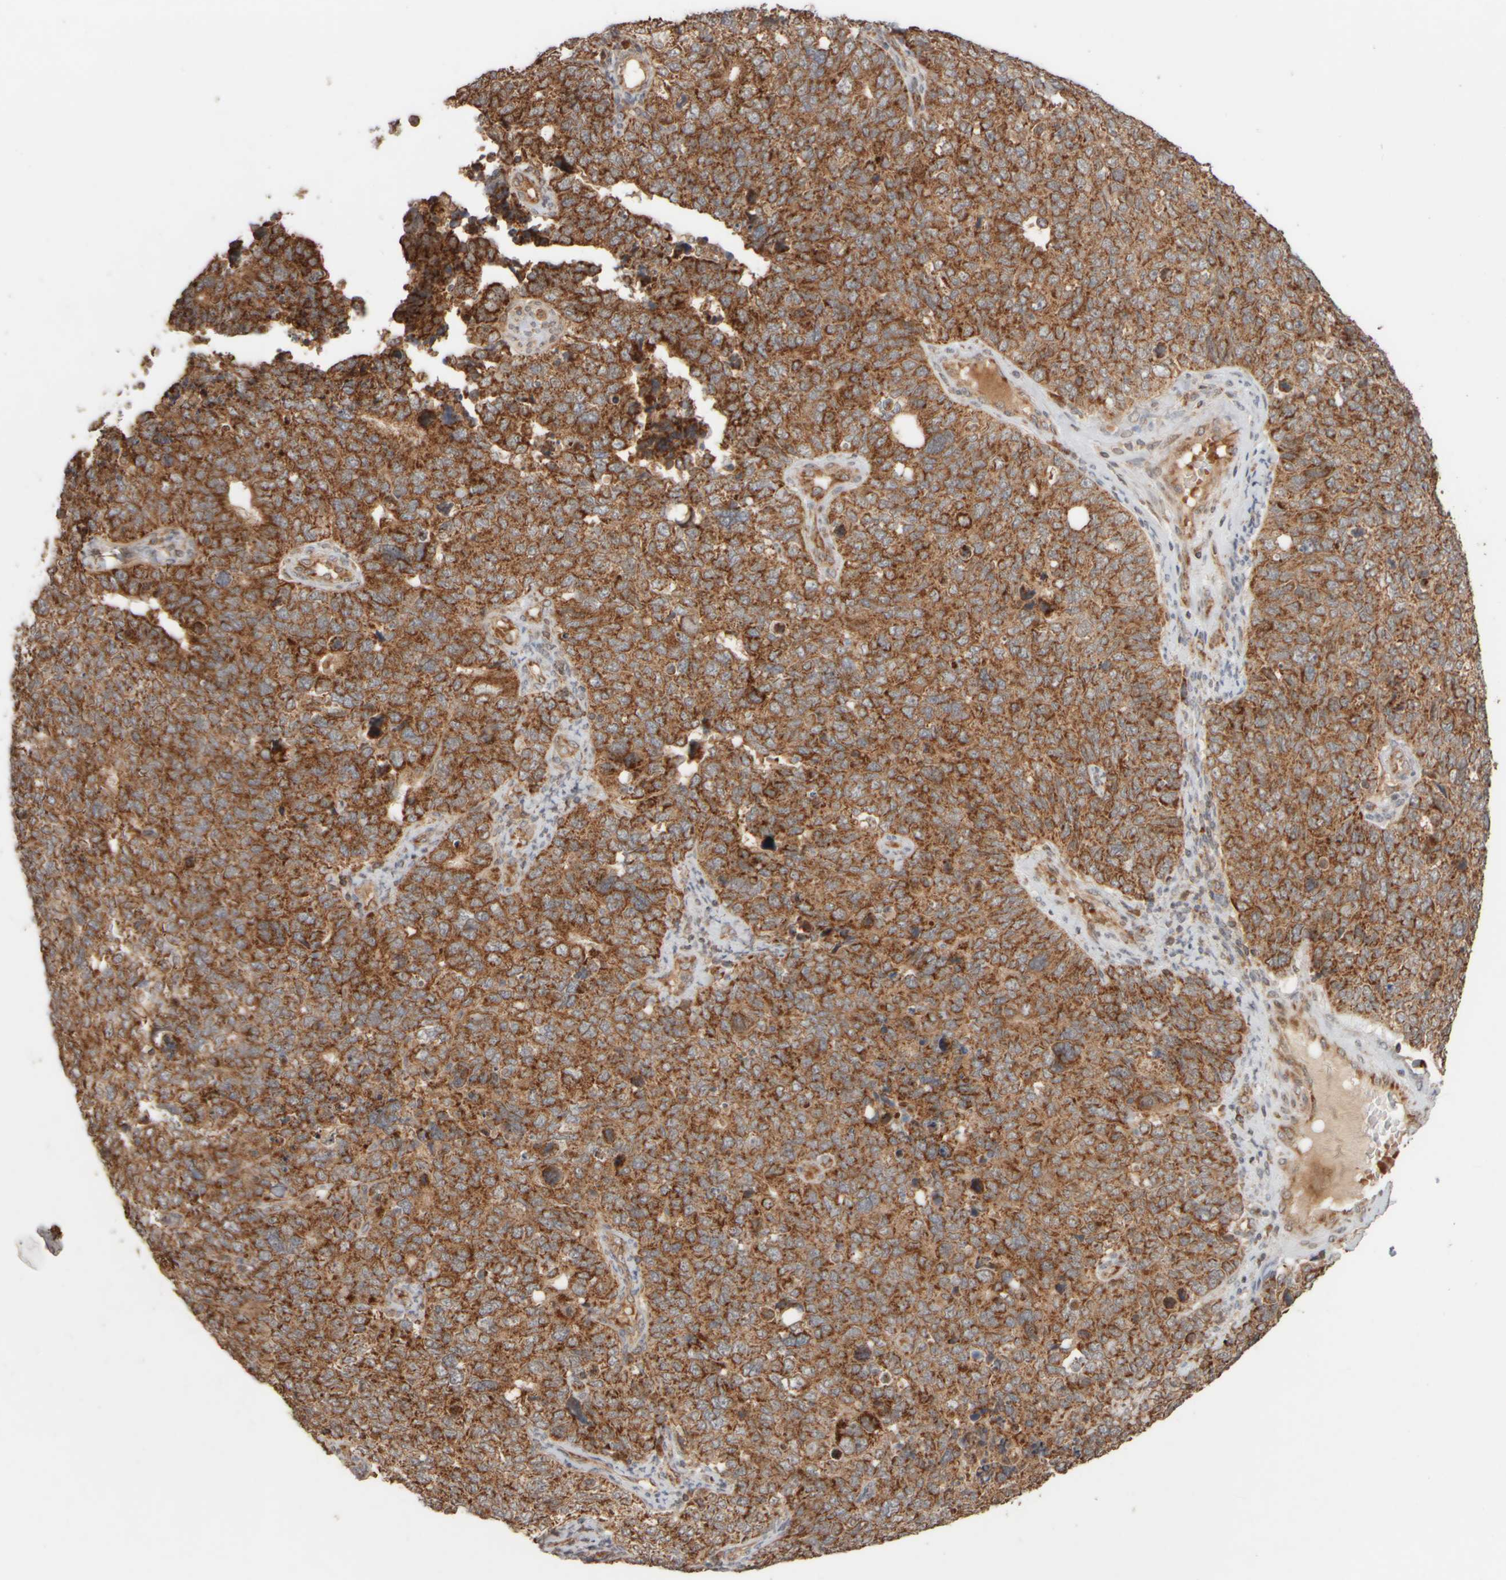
{"staining": {"intensity": "strong", "quantity": ">75%", "location": "cytoplasmic/membranous"}, "tissue": "cervical cancer", "cell_type": "Tumor cells", "image_type": "cancer", "snomed": [{"axis": "morphology", "description": "Squamous cell carcinoma, NOS"}, {"axis": "topography", "description": "Cervix"}], "caption": "This micrograph demonstrates IHC staining of cervical squamous cell carcinoma, with high strong cytoplasmic/membranous staining in about >75% of tumor cells.", "gene": "EIF2B3", "patient": {"sex": "female", "age": 63}}